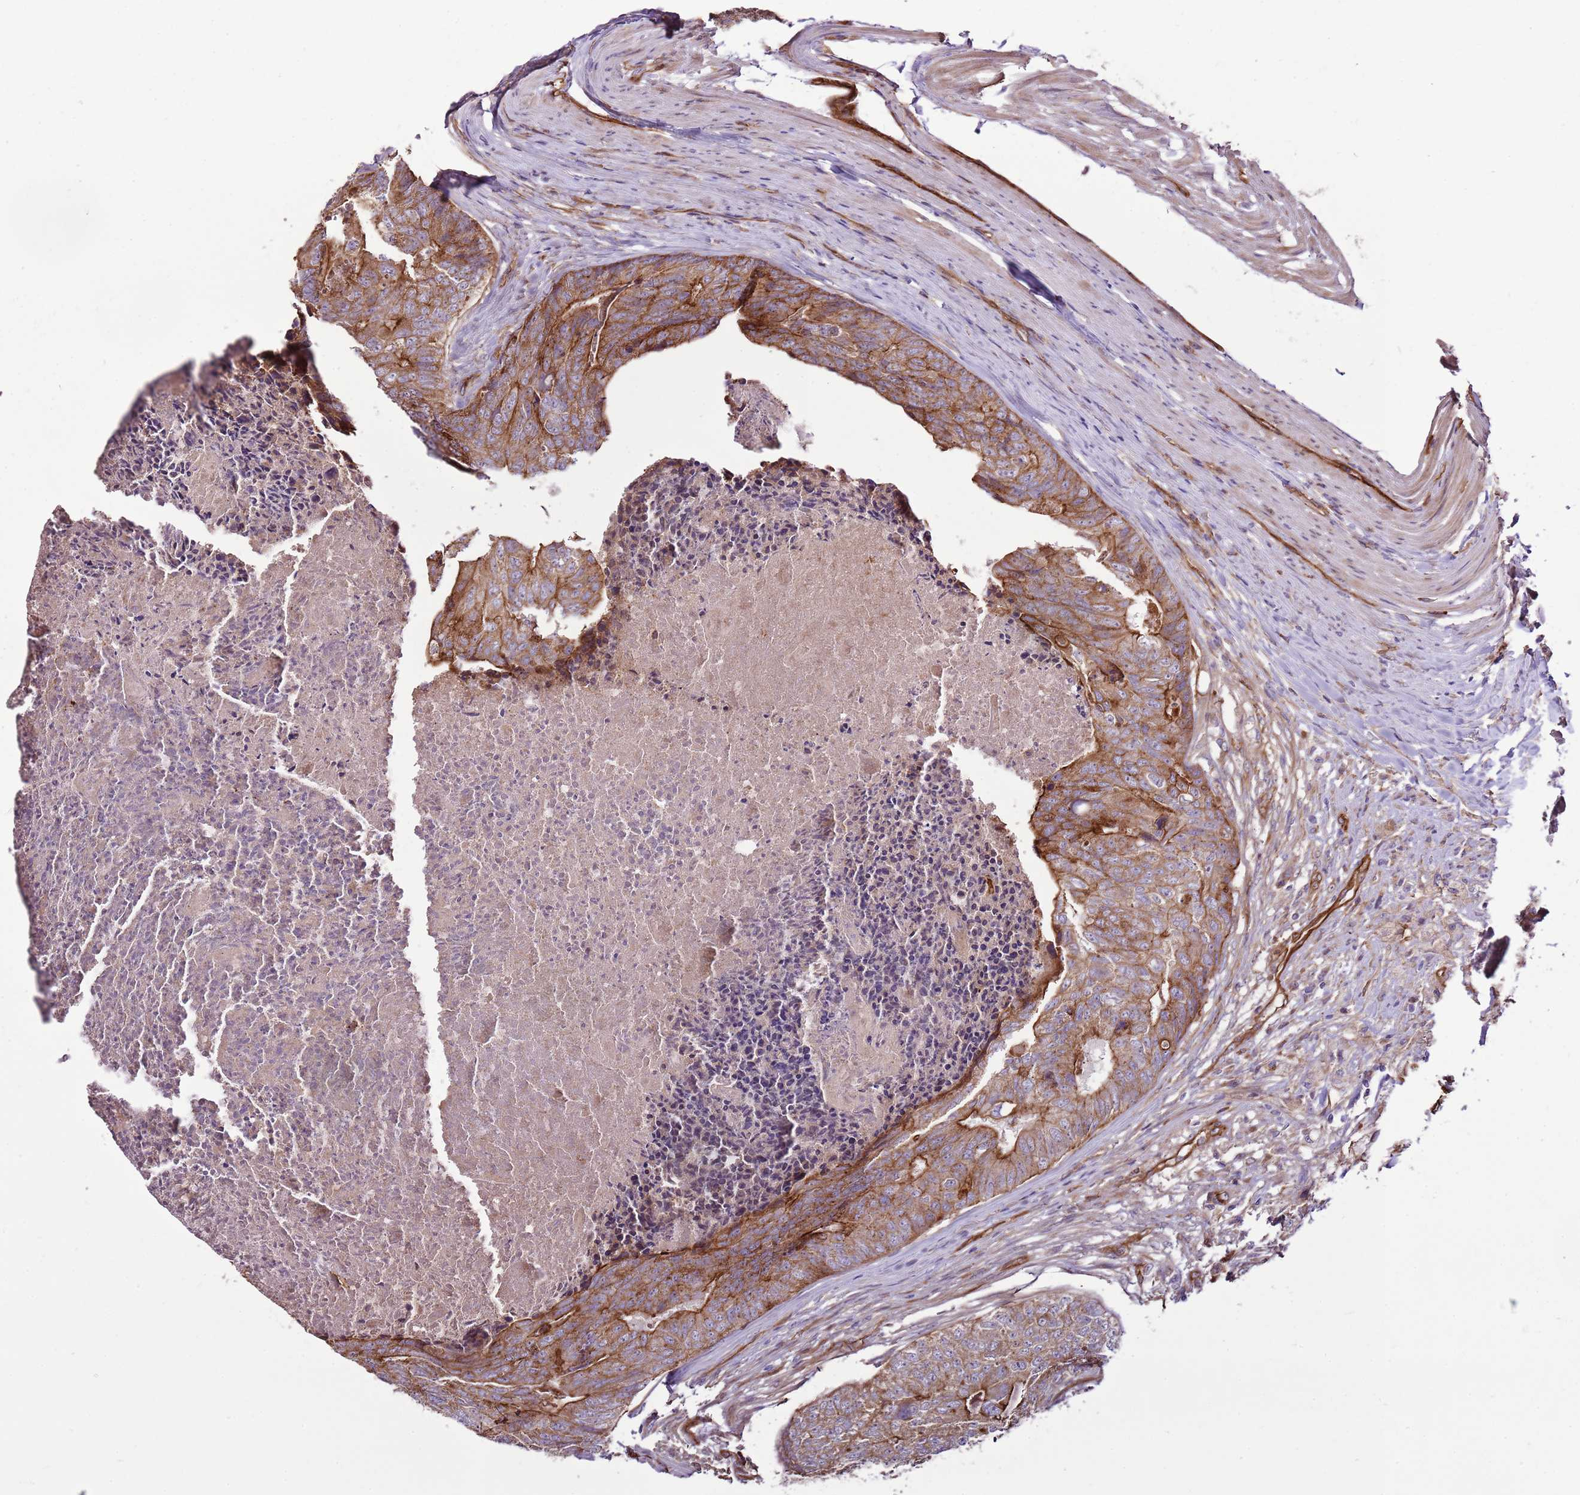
{"staining": {"intensity": "moderate", "quantity": ">75%", "location": "cytoplasmic/membranous"}, "tissue": "colorectal cancer", "cell_type": "Tumor cells", "image_type": "cancer", "snomed": [{"axis": "morphology", "description": "Adenocarcinoma, NOS"}, {"axis": "topography", "description": "Colon"}], "caption": "Immunohistochemistry (IHC) (DAB (3,3'-diaminobenzidine)) staining of colorectal cancer exhibits moderate cytoplasmic/membranous protein positivity in approximately >75% of tumor cells.", "gene": "ZNF827", "patient": {"sex": "female", "age": 67}}